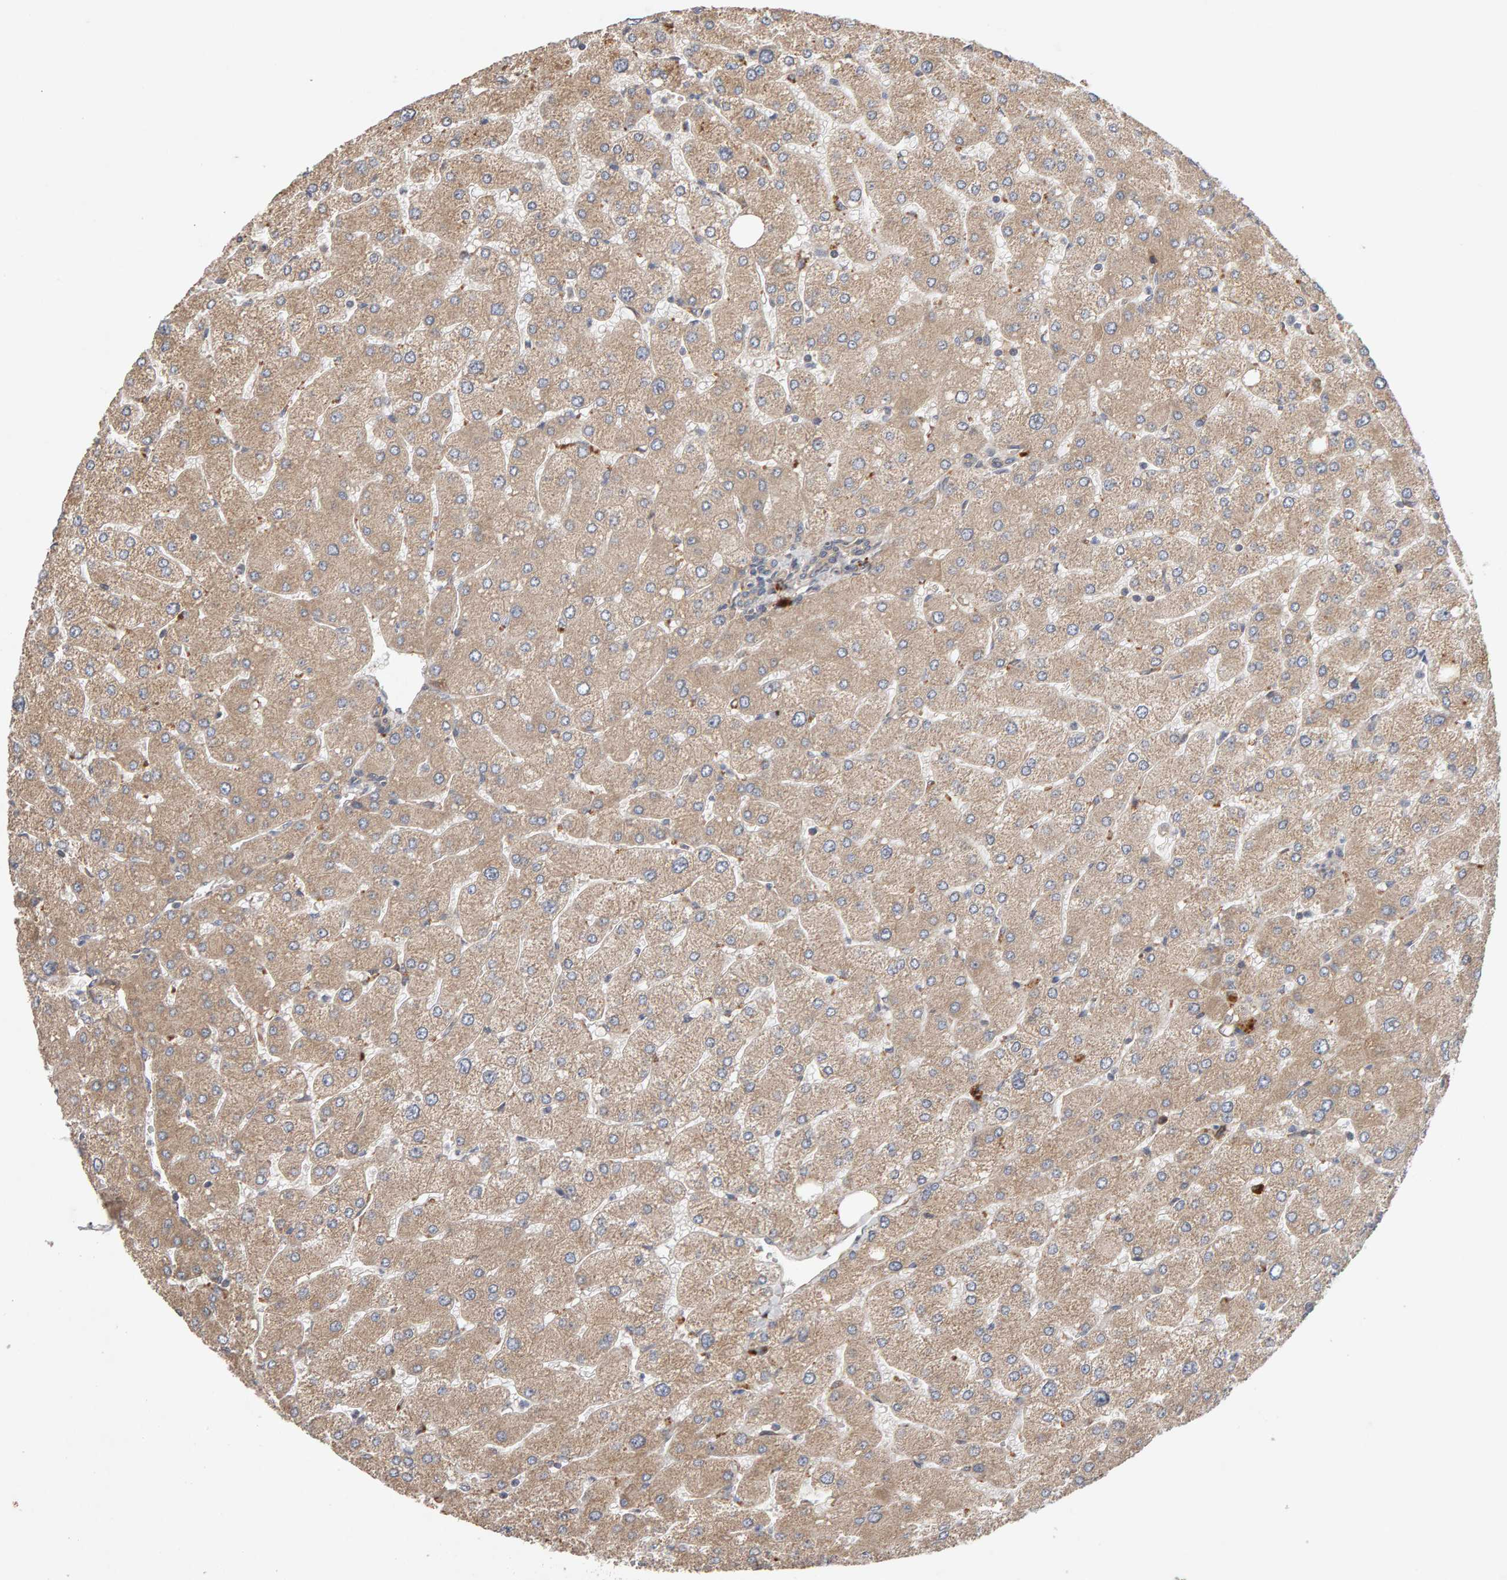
{"staining": {"intensity": "negative", "quantity": "none", "location": "none"}, "tissue": "liver", "cell_type": "Cholangiocytes", "image_type": "normal", "snomed": [{"axis": "morphology", "description": "Normal tissue, NOS"}, {"axis": "topography", "description": "Liver"}], "caption": "Cholangiocytes show no significant positivity in benign liver. (DAB immunohistochemistry (IHC) with hematoxylin counter stain).", "gene": "RNF19A", "patient": {"sex": "male", "age": 55}}